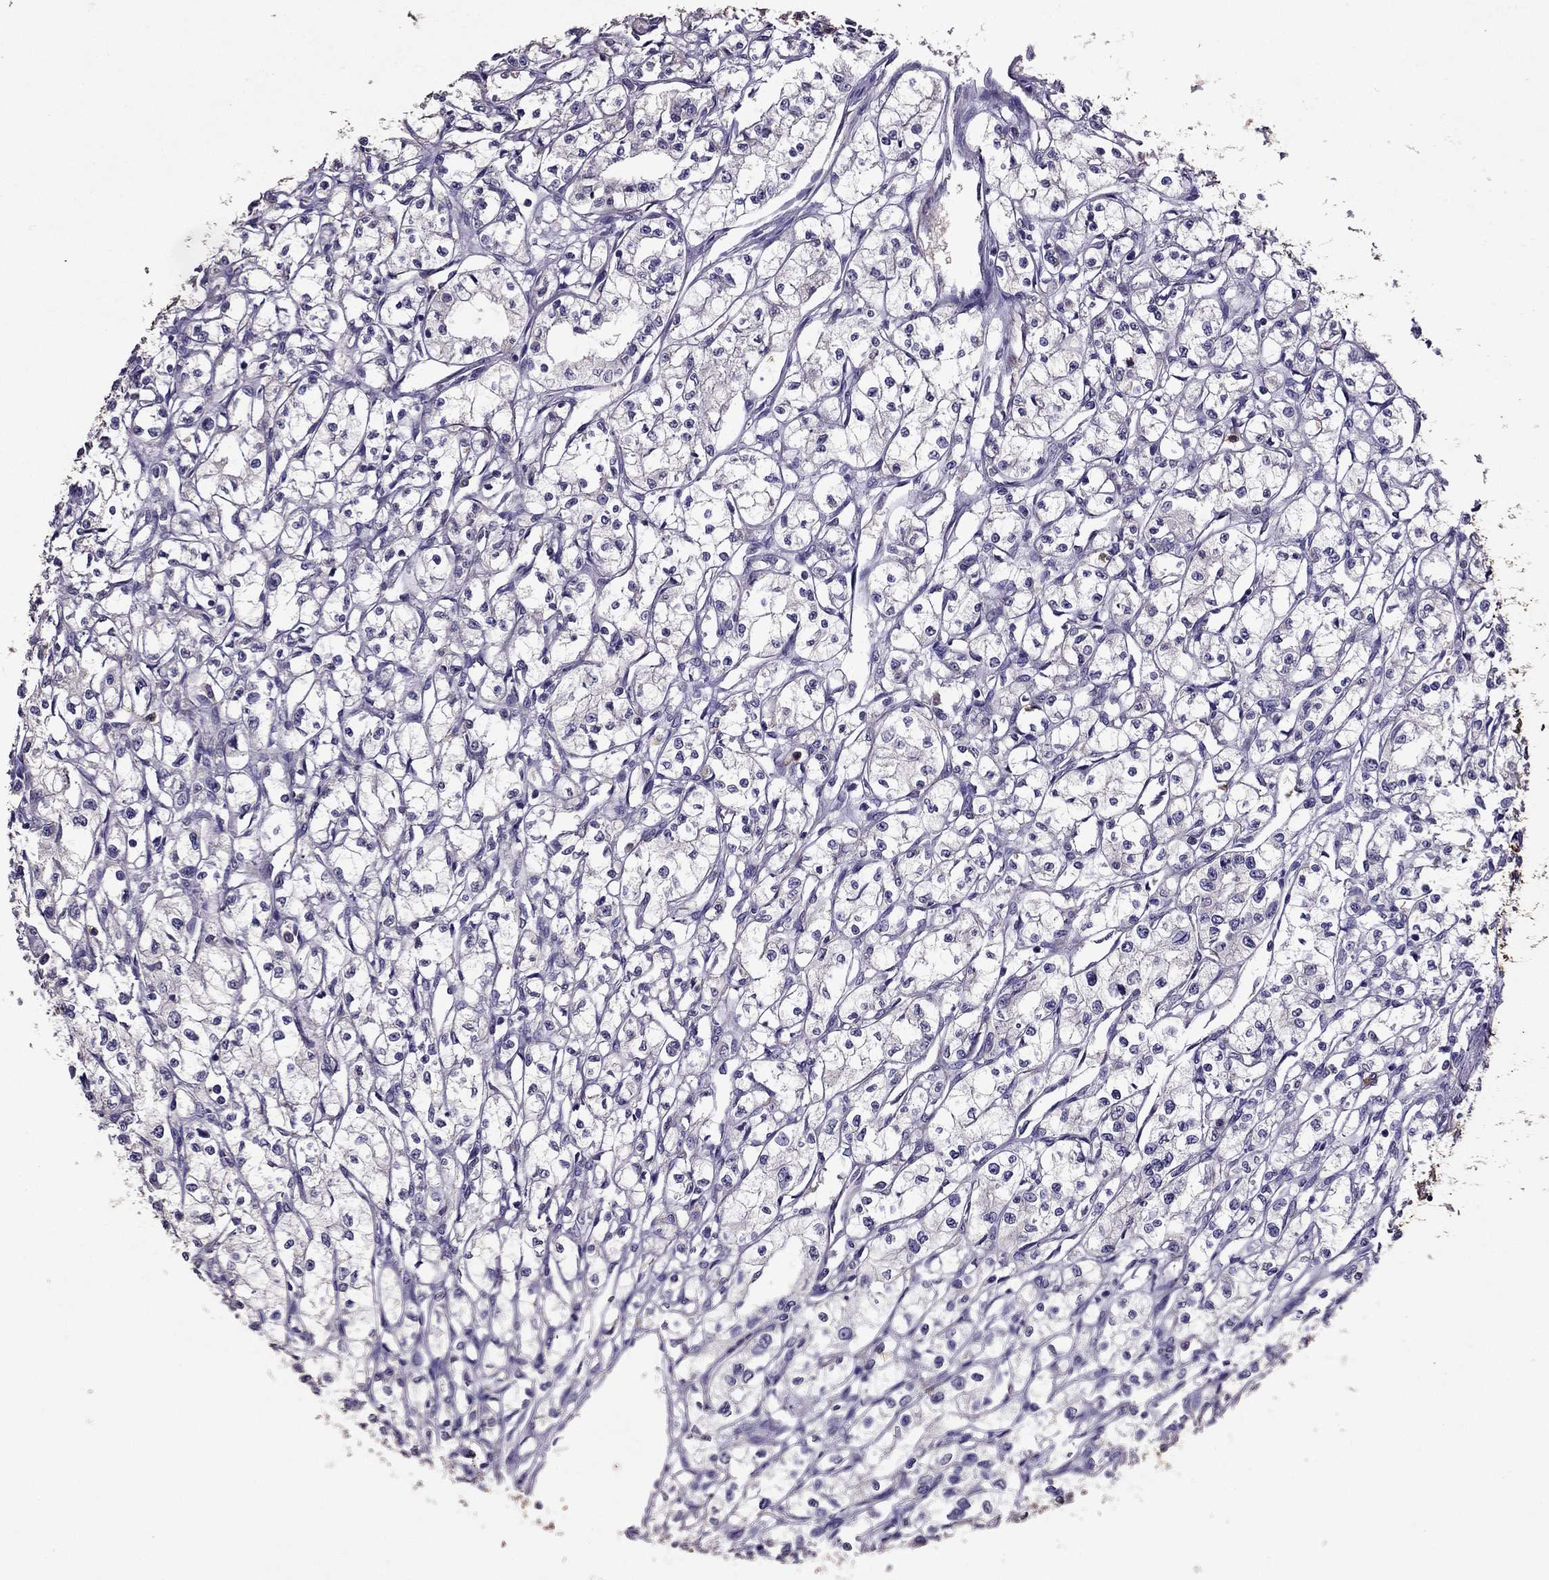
{"staining": {"intensity": "negative", "quantity": "none", "location": "none"}, "tissue": "renal cancer", "cell_type": "Tumor cells", "image_type": "cancer", "snomed": [{"axis": "morphology", "description": "Adenocarcinoma, NOS"}, {"axis": "topography", "description": "Kidney"}], "caption": "High magnification brightfield microscopy of renal cancer (adenocarcinoma) stained with DAB (brown) and counterstained with hematoxylin (blue): tumor cells show no significant expression.", "gene": "RFLNB", "patient": {"sex": "male", "age": 56}}